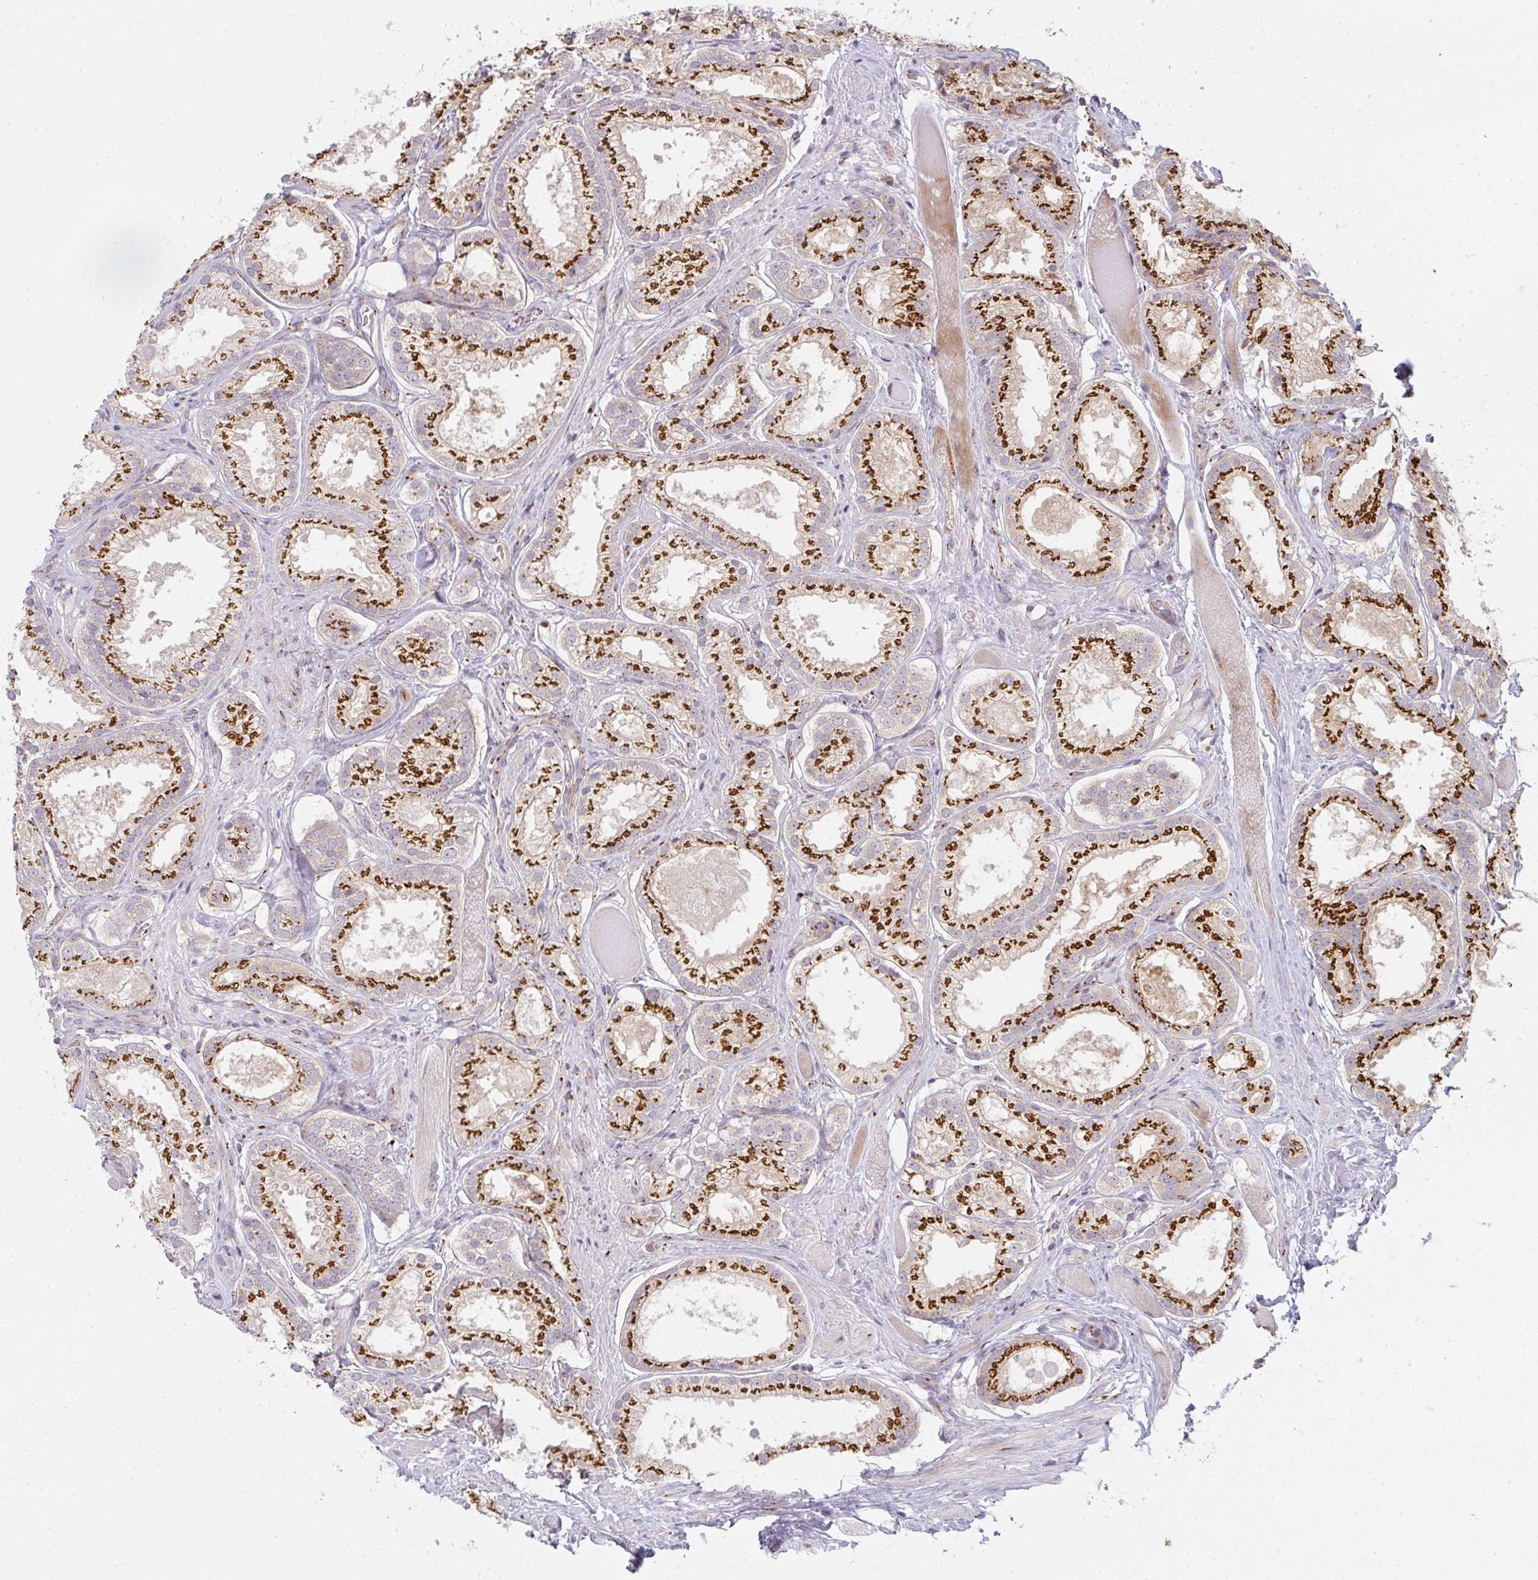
{"staining": {"intensity": "strong", "quantity": ">75%", "location": "cytoplasmic/membranous"}, "tissue": "prostate cancer", "cell_type": "Tumor cells", "image_type": "cancer", "snomed": [{"axis": "morphology", "description": "Adenocarcinoma, High grade"}, {"axis": "topography", "description": "Prostate"}], "caption": "Brown immunohistochemical staining in human prostate cancer (adenocarcinoma (high-grade)) exhibits strong cytoplasmic/membranous staining in about >75% of tumor cells.", "gene": "GVQW3", "patient": {"sex": "male", "age": 68}}